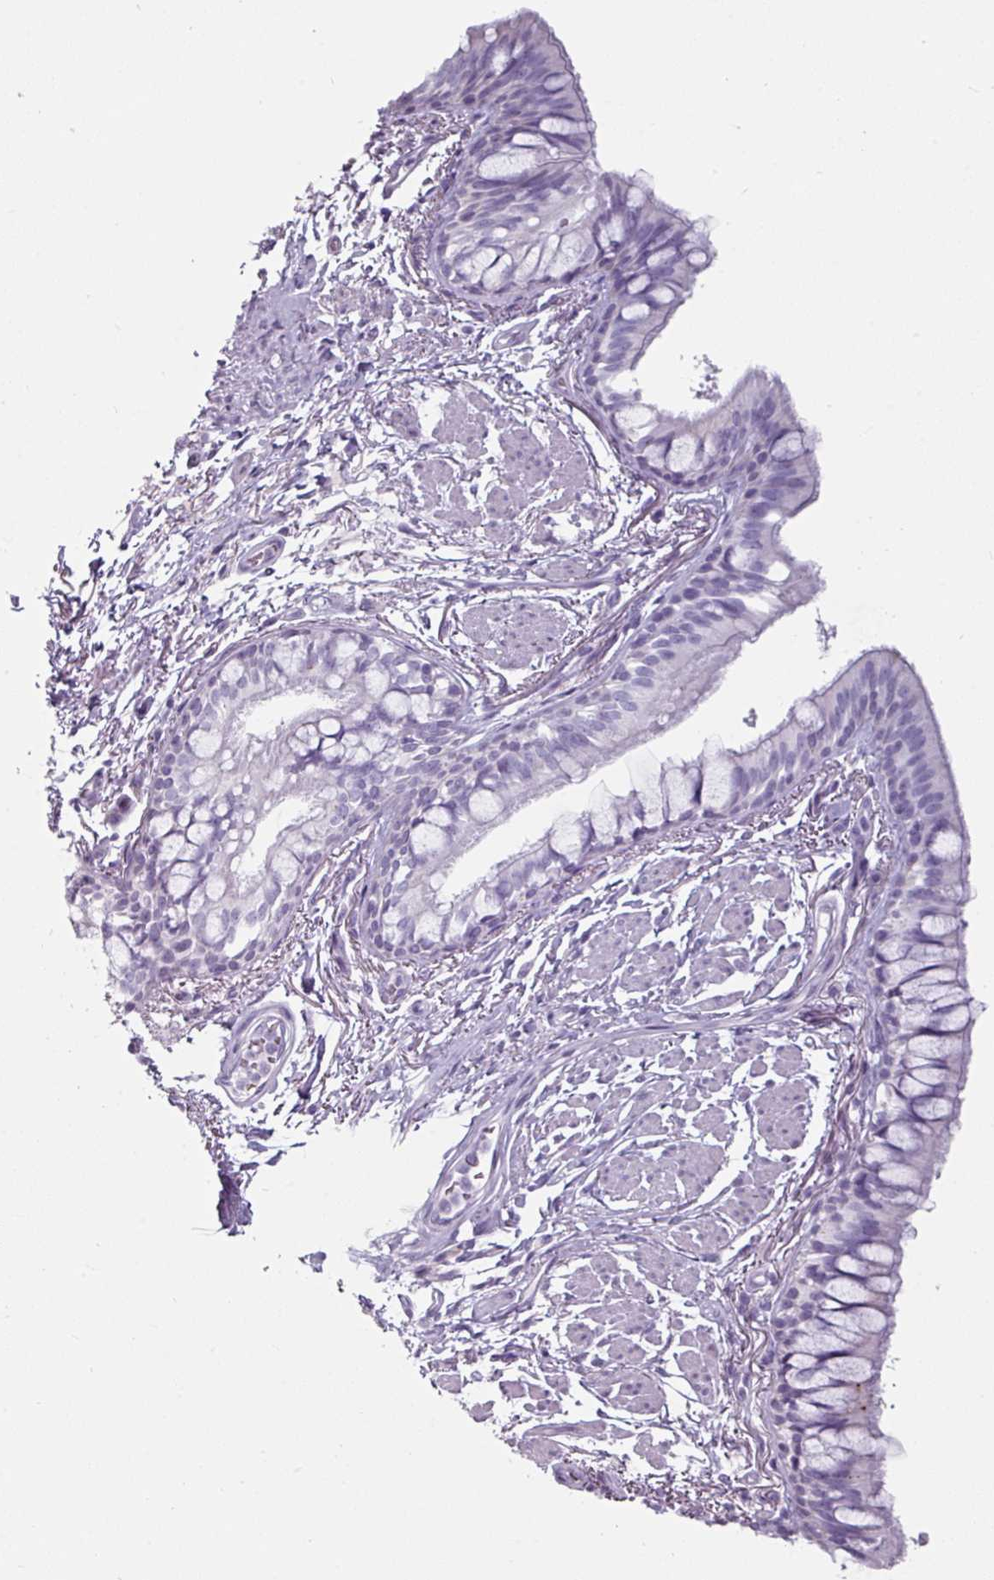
{"staining": {"intensity": "negative", "quantity": "none", "location": "none"}, "tissue": "bronchus", "cell_type": "Respiratory epithelial cells", "image_type": "normal", "snomed": [{"axis": "morphology", "description": "Normal tissue, NOS"}, {"axis": "topography", "description": "Bronchus"}], "caption": "A high-resolution image shows immunohistochemistry (IHC) staining of unremarkable bronchus, which exhibits no significant expression in respiratory epithelial cells. The staining is performed using DAB (3,3'-diaminobenzidine) brown chromogen with nuclei counter-stained in using hematoxylin.", "gene": "CLCA1", "patient": {"sex": "male", "age": 70}}